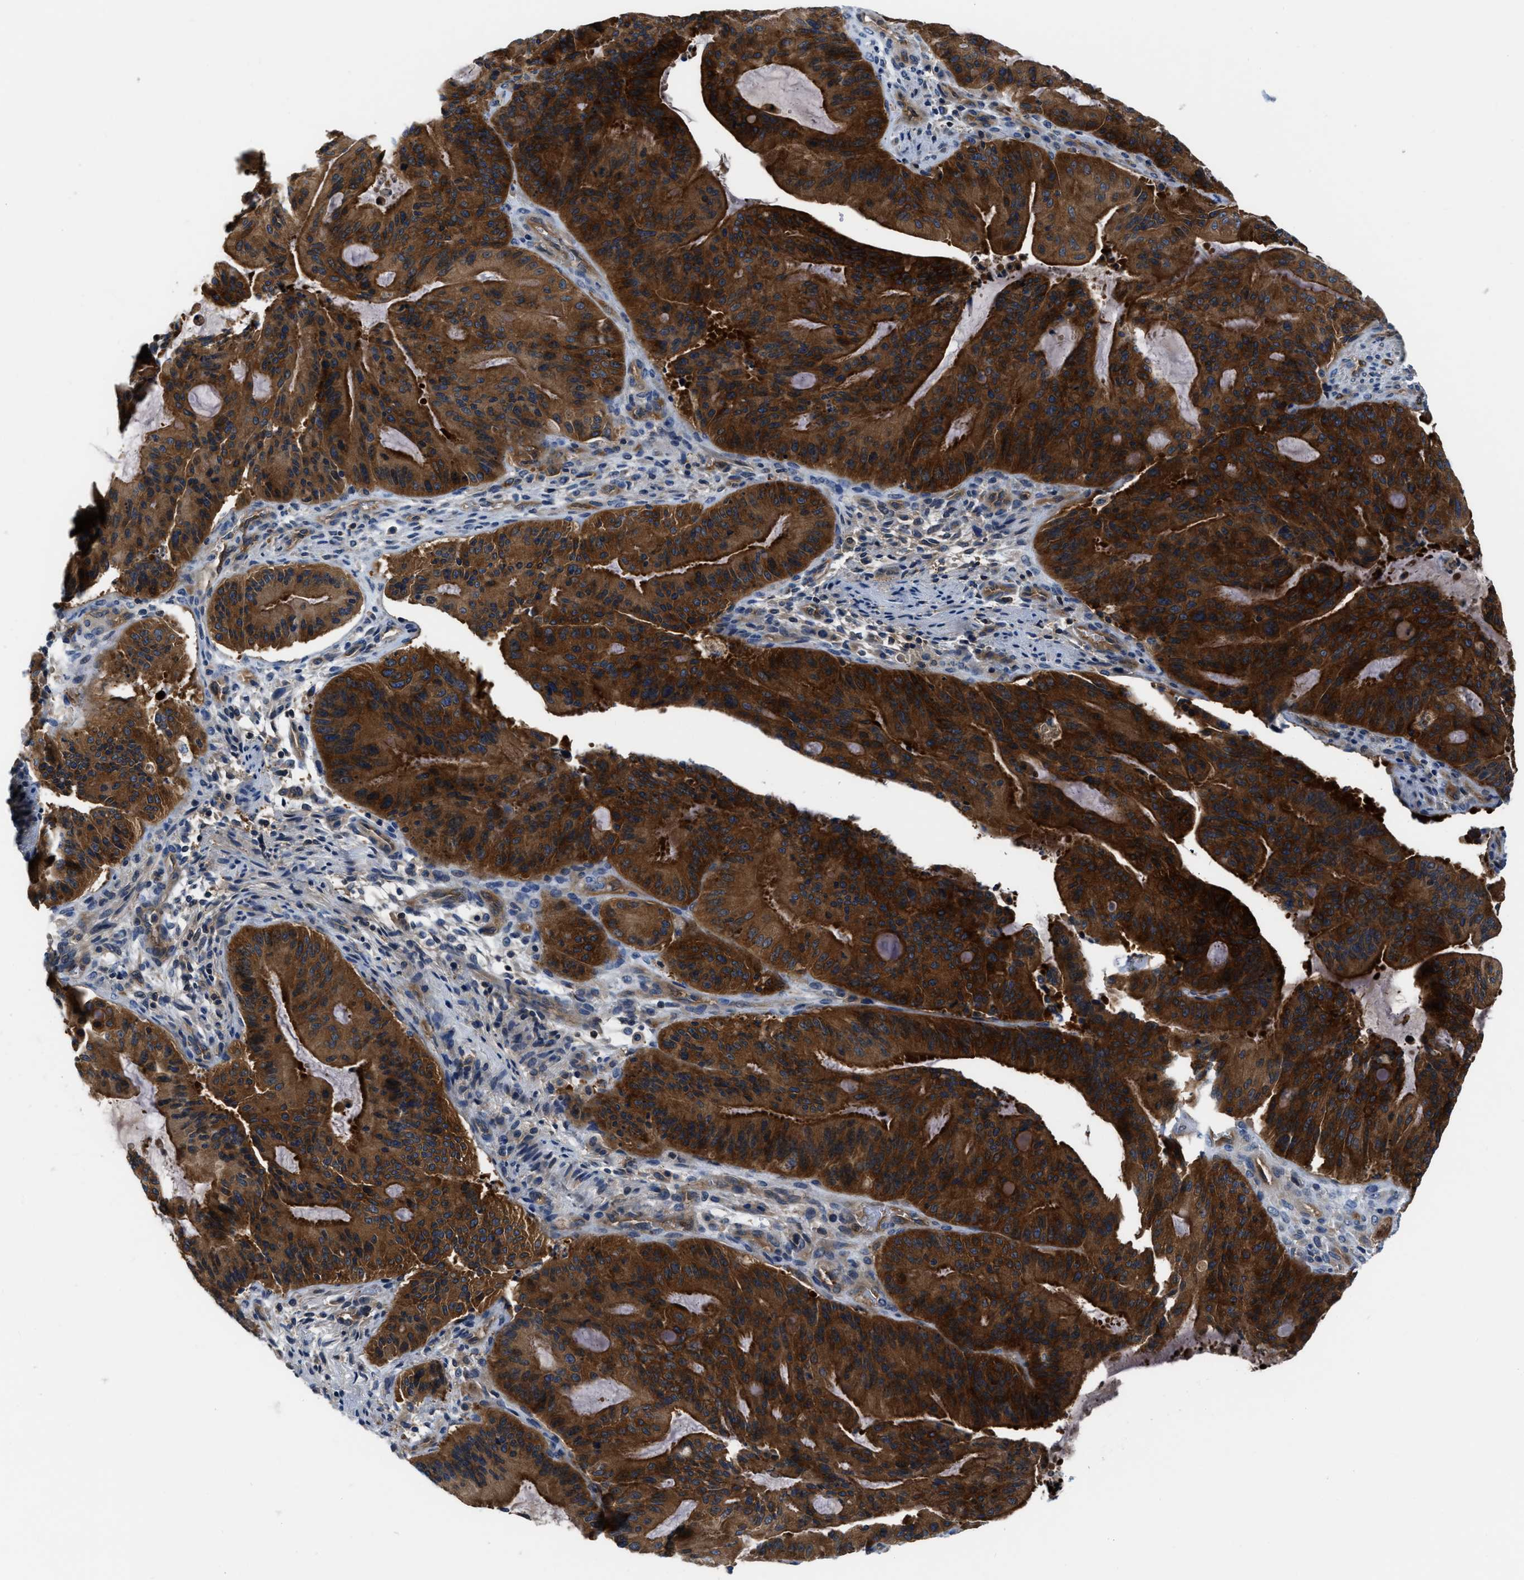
{"staining": {"intensity": "strong", "quantity": ">75%", "location": "cytoplasmic/membranous"}, "tissue": "liver cancer", "cell_type": "Tumor cells", "image_type": "cancer", "snomed": [{"axis": "morphology", "description": "Normal tissue, NOS"}, {"axis": "morphology", "description": "Cholangiocarcinoma"}, {"axis": "topography", "description": "Liver"}, {"axis": "topography", "description": "Peripheral nerve tissue"}], "caption": "This is a micrograph of immunohistochemistry staining of liver cholangiocarcinoma, which shows strong positivity in the cytoplasmic/membranous of tumor cells.", "gene": "PFKP", "patient": {"sex": "female", "age": 73}}